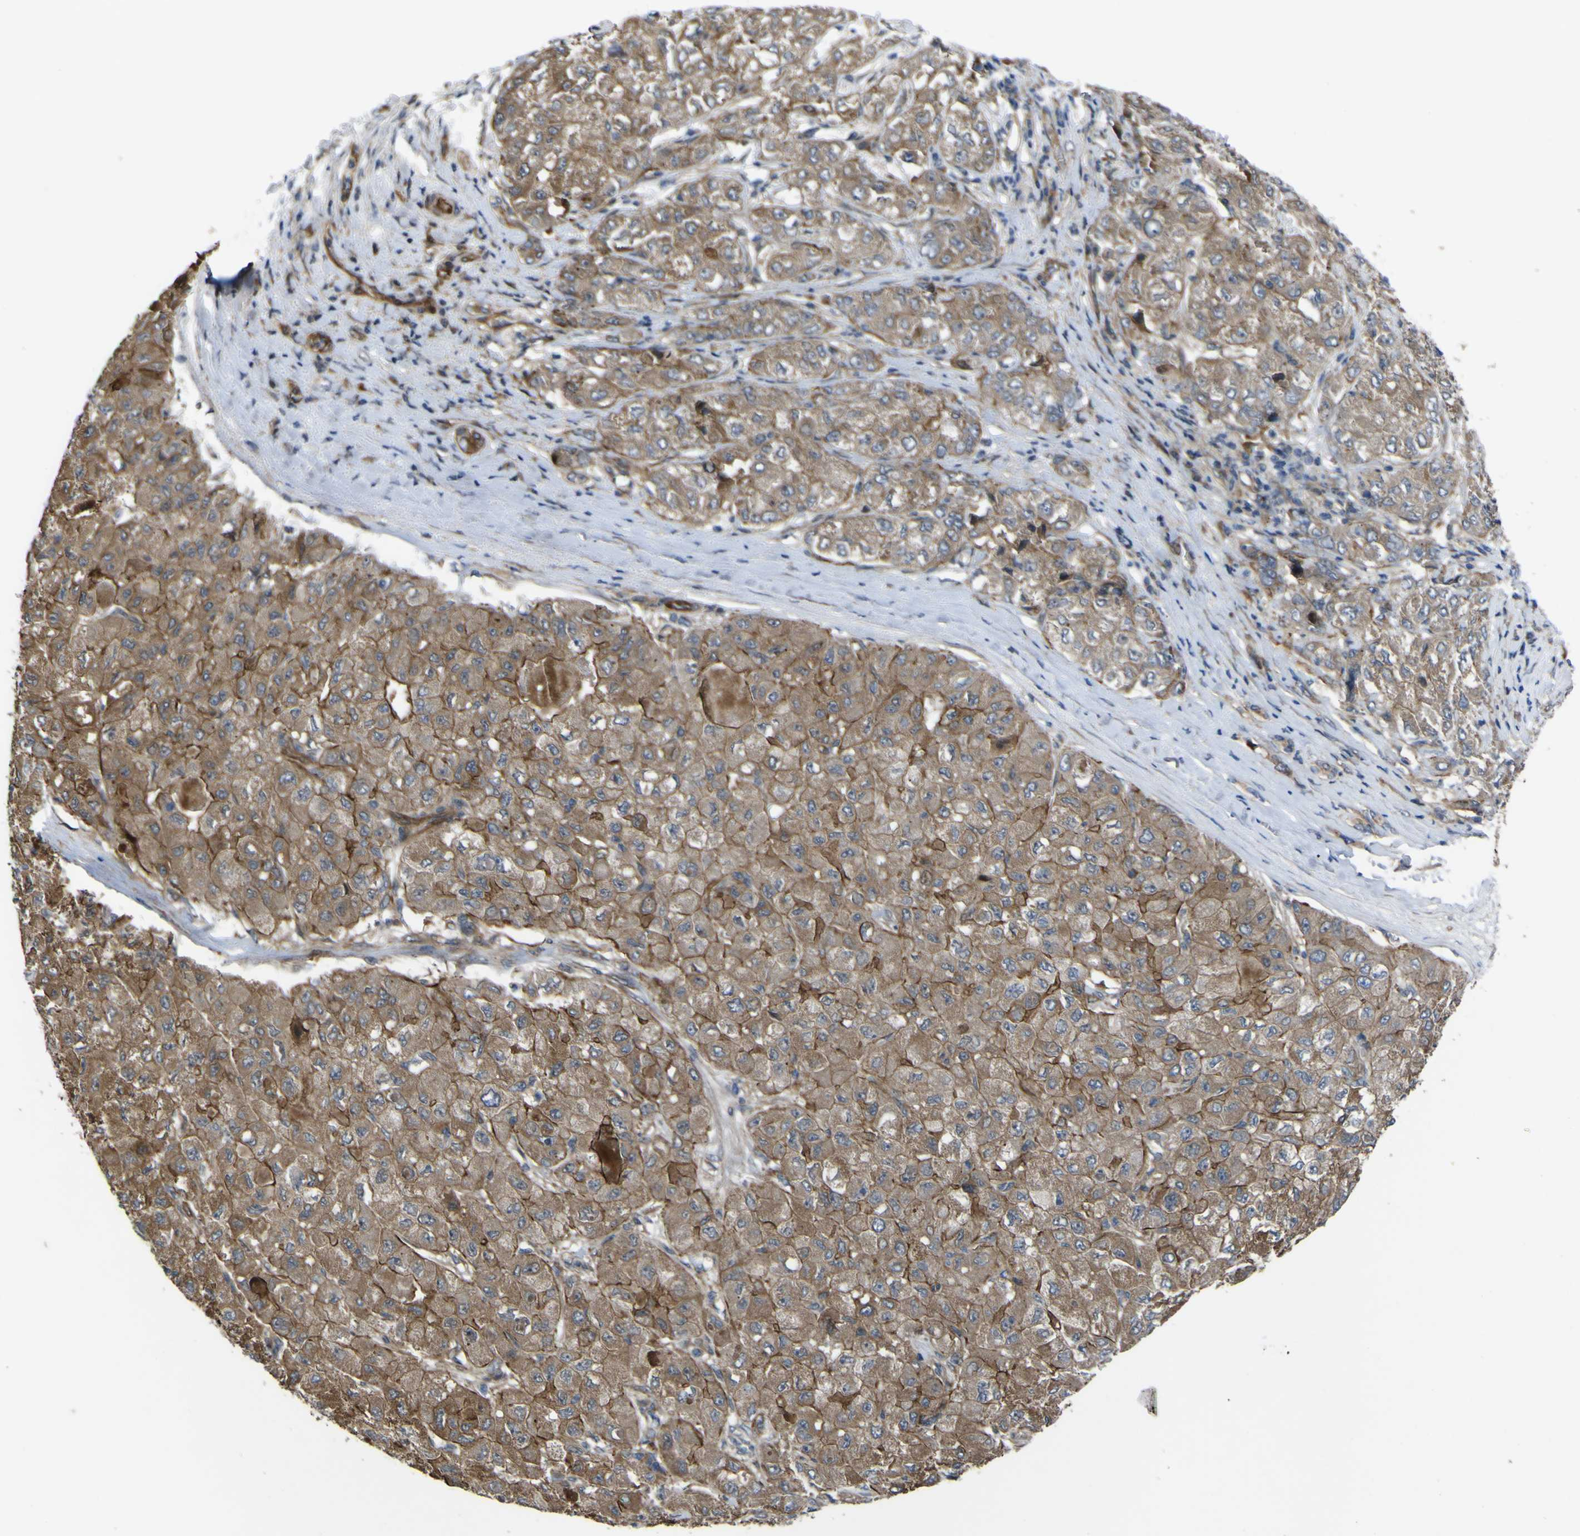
{"staining": {"intensity": "moderate", "quantity": ">75%", "location": "cytoplasmic/membranous"}, "tissue": "liver cancer", "cell_type": "Tumor cells", "image_type": "cancer", "snomed": [{"axis": "morphology", "description": "Carcinoma, Hepatocellular, NOS"}, {"axis": "topography", "description": "Liver"}], "caption": "There is medium levels of moderate cytoplasmic/membranous staining in tumor cells of liver cancer (hepatocellular carcinoma), as demonstrated by immunohistochemical staining (brown color).", "gene": "FBXO30", "patient": {"sex": "male", "age": 80}}